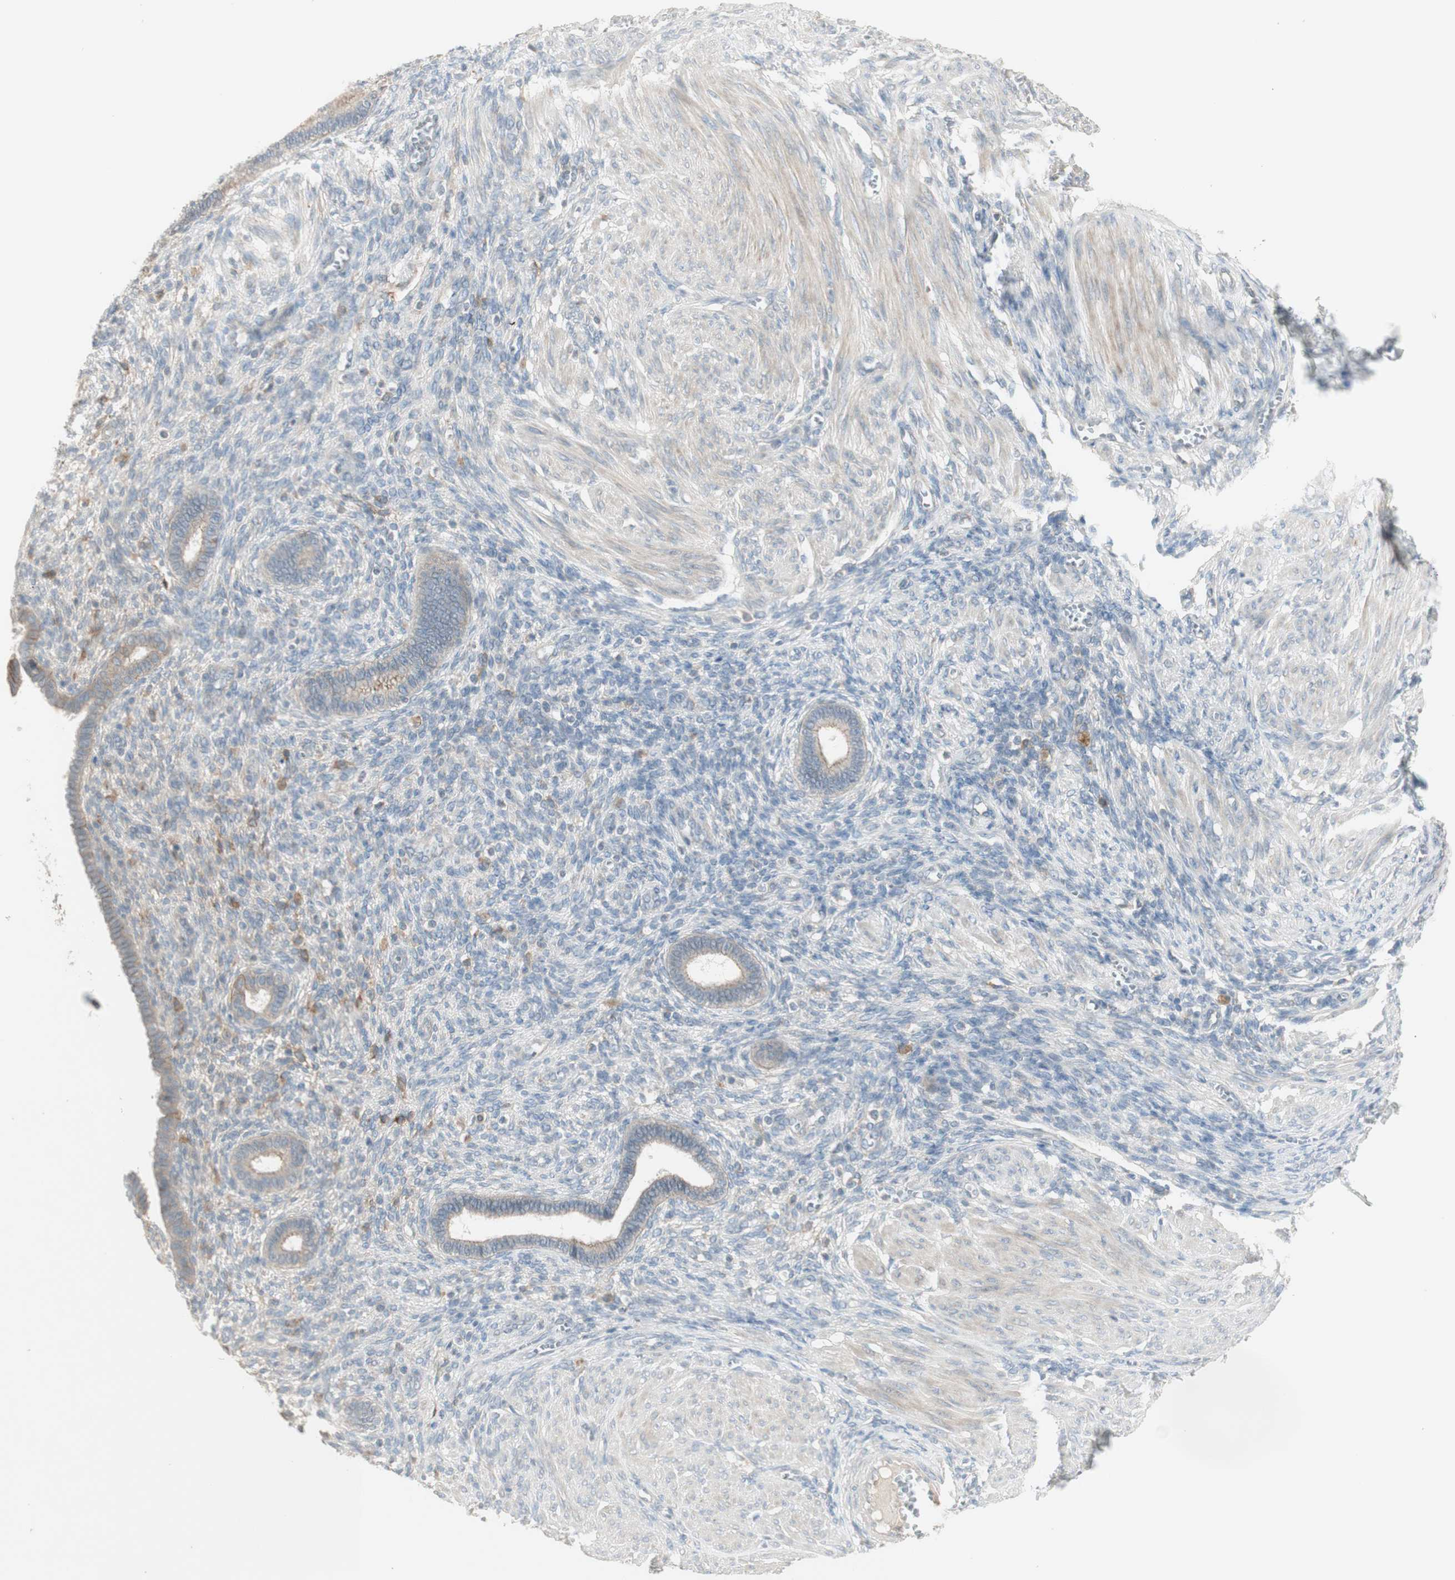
{"staining": {"intensity": "moderate", "quantity": "<25%", "location": "cytoplasmic/membranous"}, "tissue": "endometrium", "cell_type": "Cells in endometrial stroma", "image_type": "normal", "snomed": [{"axis": "morphology", "description": "Normal tissue, NOS"}, {"axis": "topography", "description": "Endometrium"}], "caption": "Immunohistochemical staining of benign human endometrium reveals <25% levels of moderate cytoplasmic/membranous protein staining in about <25% of cells in endometrial stroma.", "gene": "PTGER4", "patient": {"sex": "female", "age": 72}}